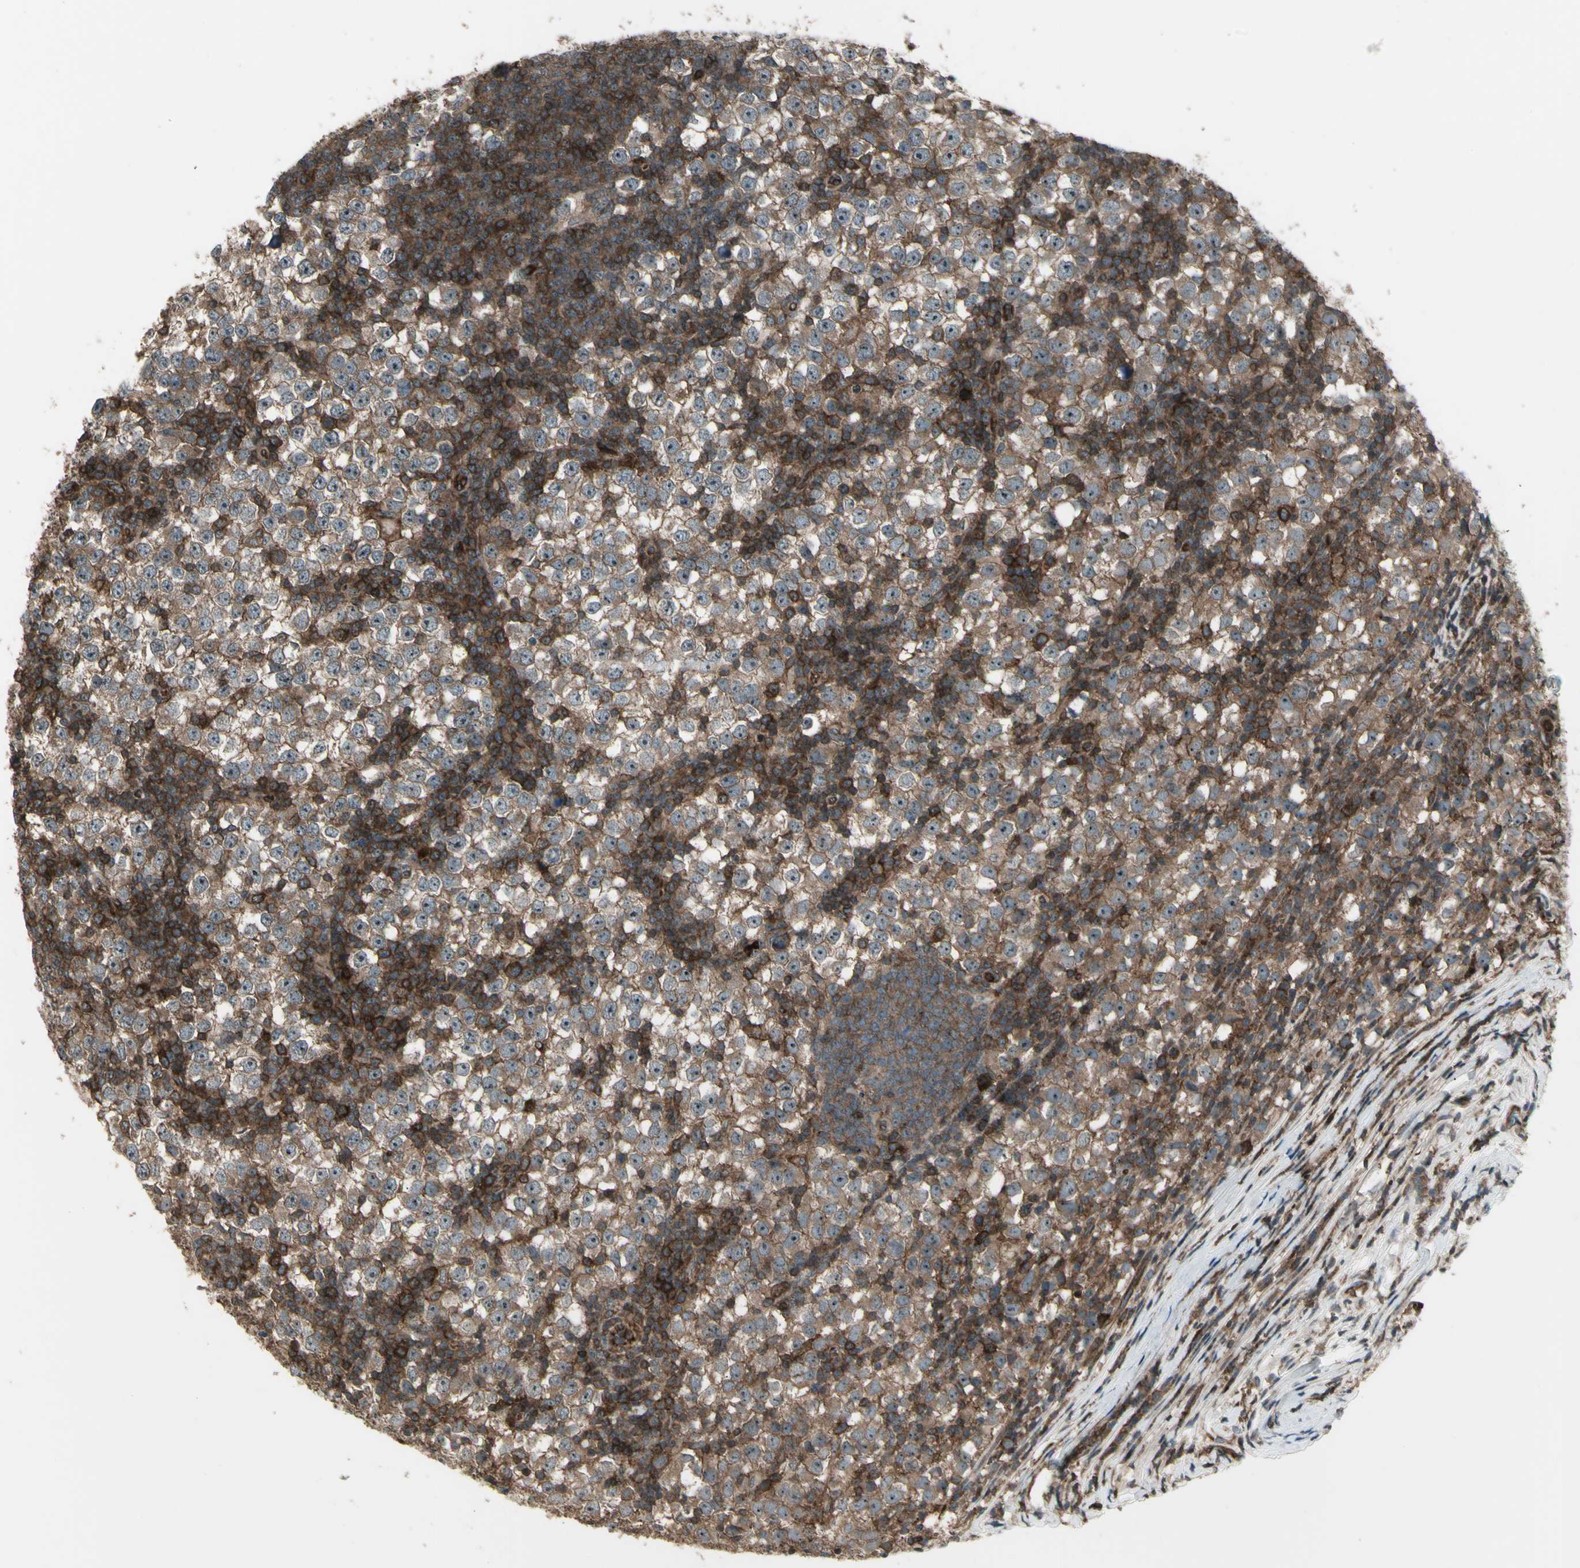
{"staining": {"intensity": "moderate", "quantity": ">75%", "location": "cytoplasmic/membranous"}, "tissue": "testis cancer", "cell_type": "Tumor cells", "image_type": "cancer", "snomed": [{"axis": "morphology", "description": "Seminoma, NOS"}, {"axis": "topography", "description": "Testis"}], "caption": "Immunohistochemical staining of testis cancer exhibits medium levels of moderate cytoplasmic/membranous staining in approximately >75% of tumor cells. Nuclei are stained in blue.", "gene": "FXYD5", "patient": {"sex": "male", "age": 65}}